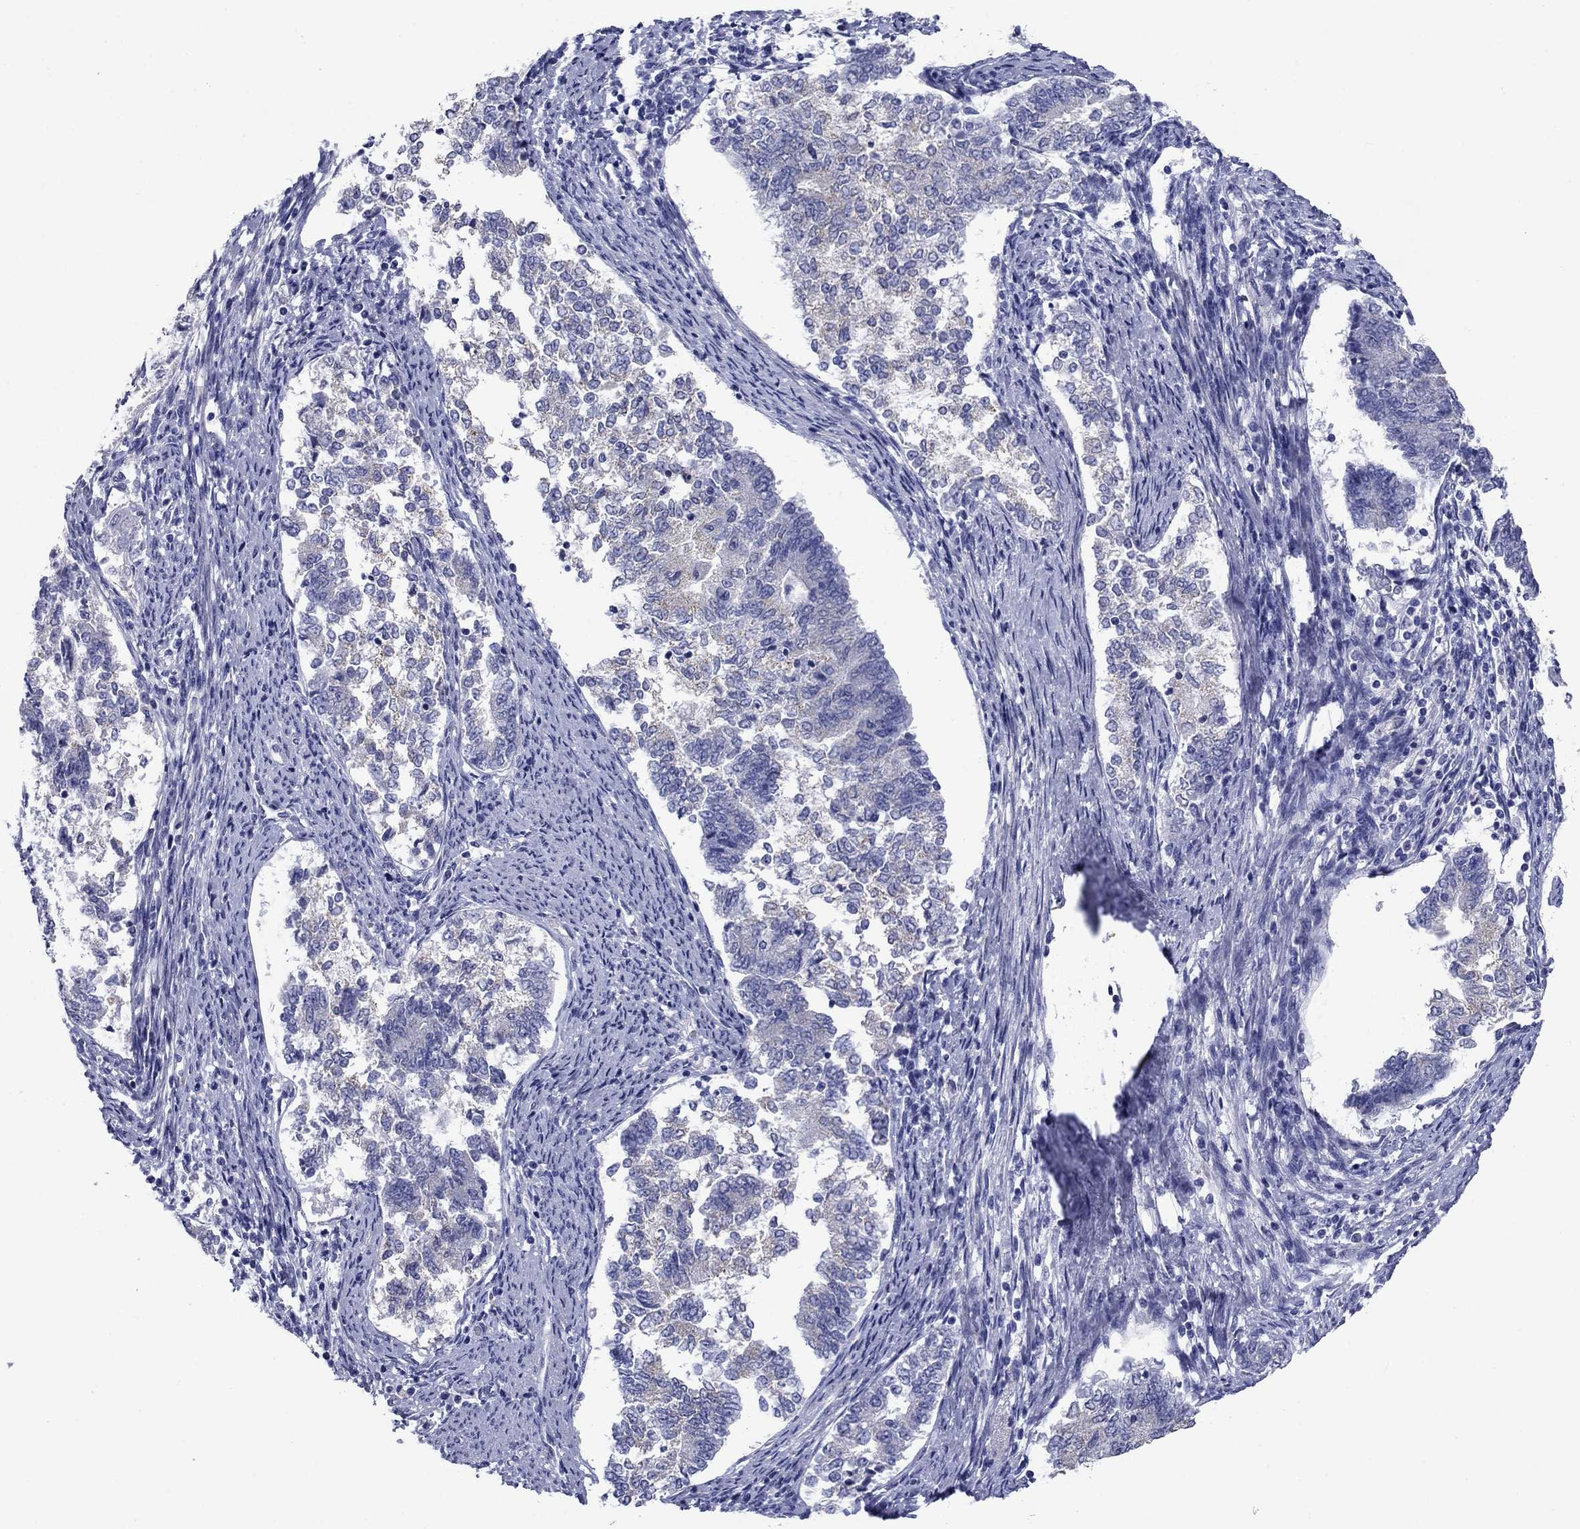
{"staining": {"intensity": "negative", "quantity": "none", "location": "none"}, "tissue": "endometrial cancer", "cell_type": "Tumor cells", "image_type": "cancer", "snomed": [{"axis": "morphology", "description": "Adenocarcinoma, NOS"}, {"axis": "topography", "description": "Endometrium"}], "caption": "DAB (3,3'-diaminobenzidine) immunohistochemical staining of endometrial cancer exhibits no significant positivity in tumor cells.", "gene": "PRKCG", "patient": {"sex": "female", "age": 65}}